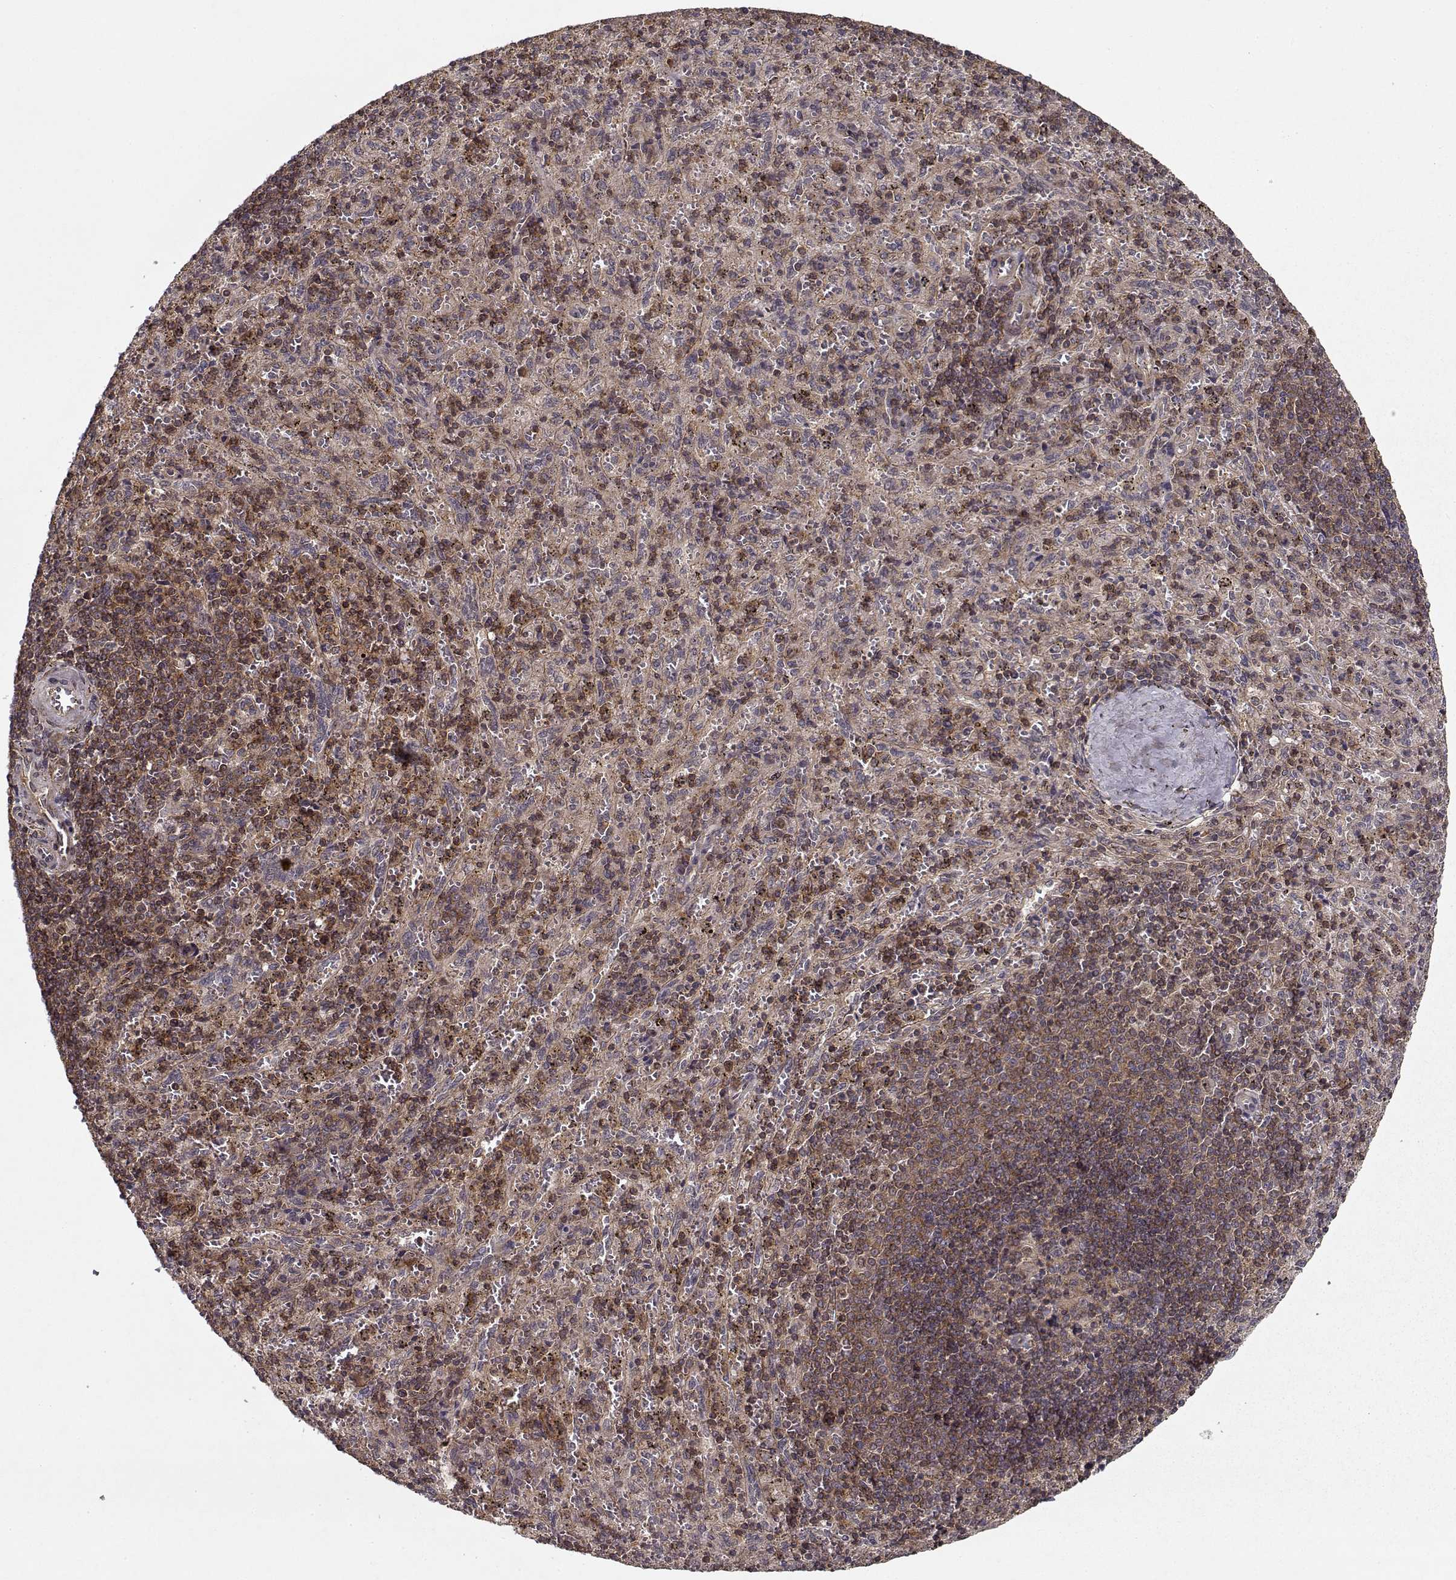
{"staining": {"intensity": "moderate", "quantity": "<25%", "location": "cytoplasmic/membranous"}, "tissue": "spleen", "cell_type": "Cells in red pulp", "image_type": "normal", "snomed": [{"axis": "morphology", "description": "Normal tissue, NOS"}, {"axis": "topography", "description": "Spleen"}], "caption": "Human spleen stained with a brown dye reveals moderate cytoplasmic/membranous positive positivity in about <25% of cells in red pulp.", "gene": "PPP1R12A", "patient": {"sex": "male", "age": 57}}